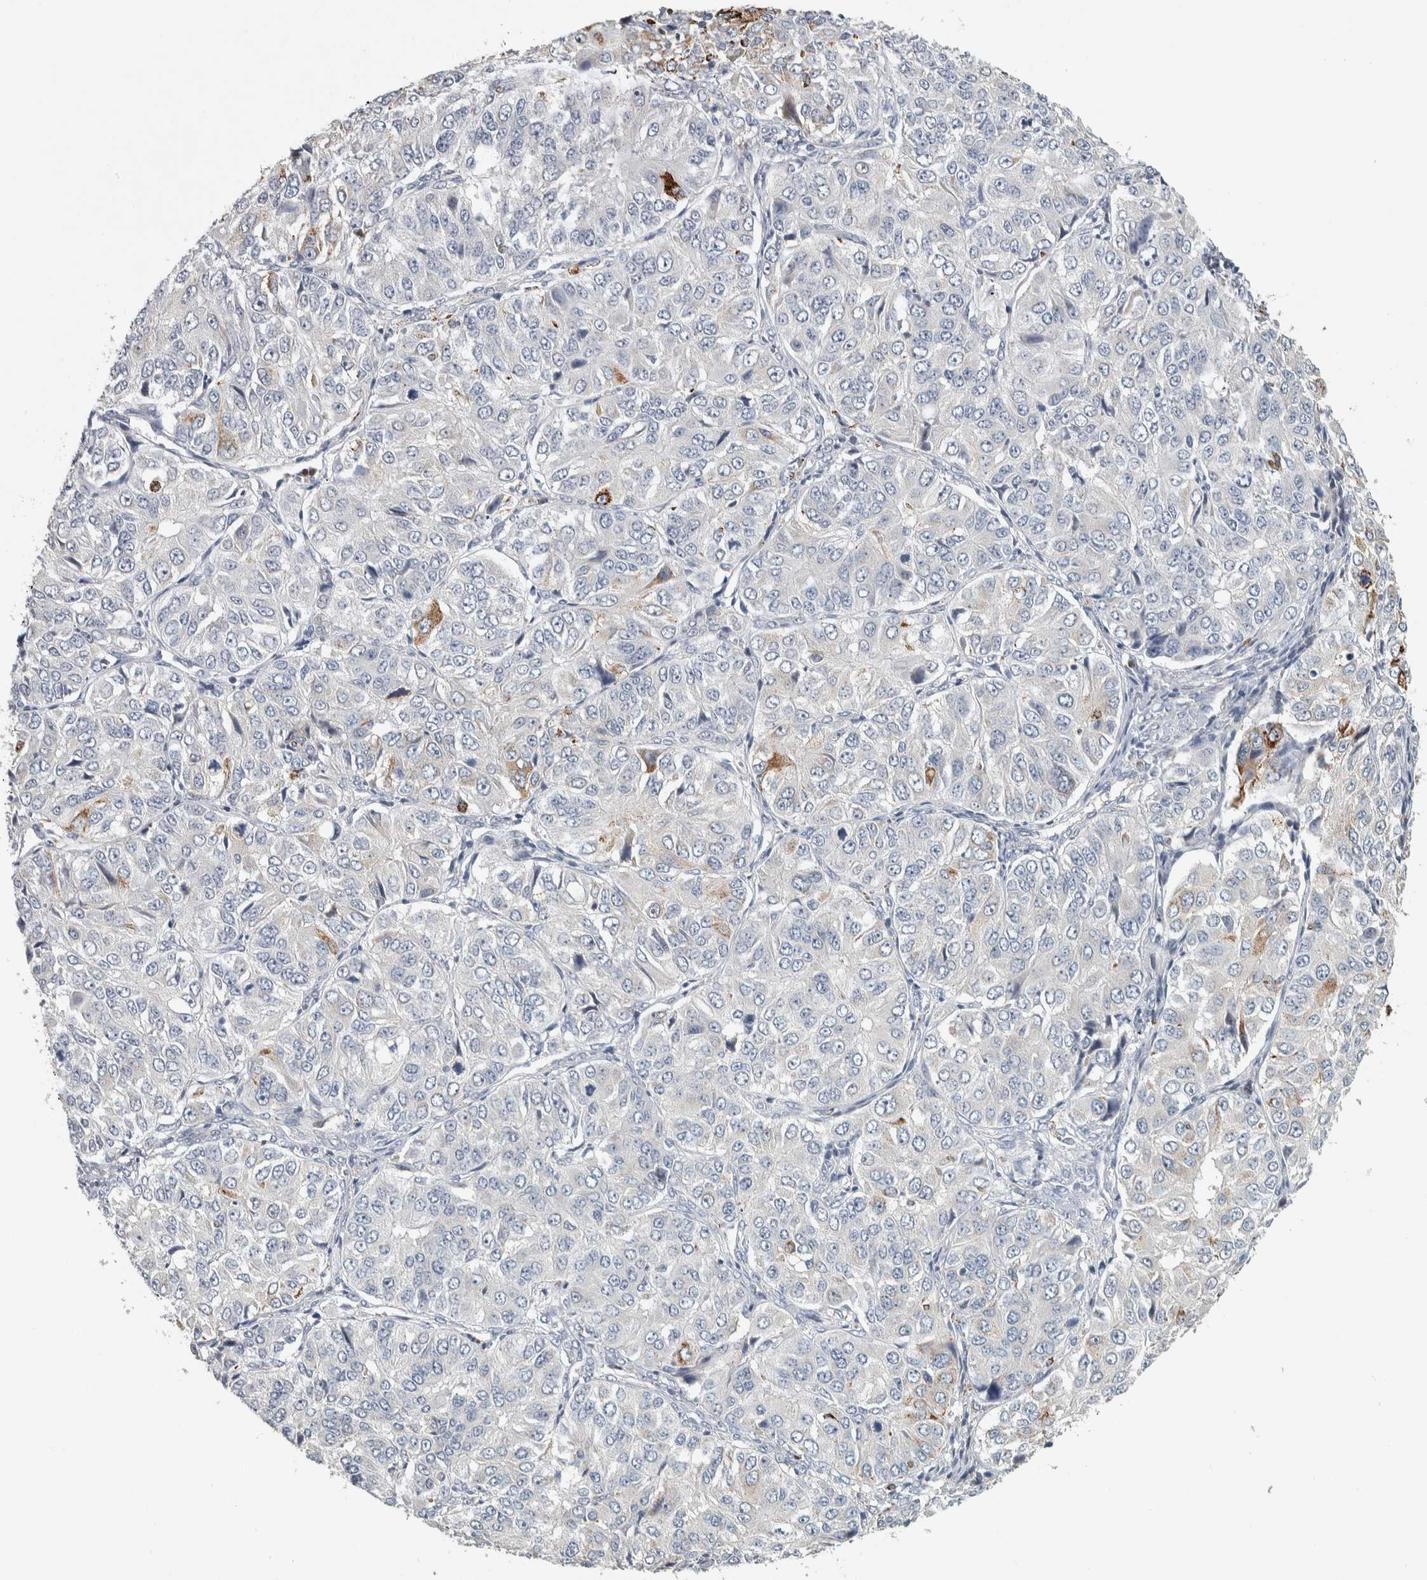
{"staining": {"intensity": "negative", "quantity": "none", "location": "none"}, "tissue": "ovarian cancer", "cell_type": "Tumor cells", "image_type": "cancer", "snomed": [{"axis": "morphology", "description": "Carcinoma, endometroid"}, {"axis": "topography", "description": "Ovary"}], "caption": "DAB immunohistochemical staining of ovarian cancer shows no significant expression in tumor cells. Nuclei are stained in blue.", "gene": "FAM78A", "patient": {"sex": "female", "age": 51}}